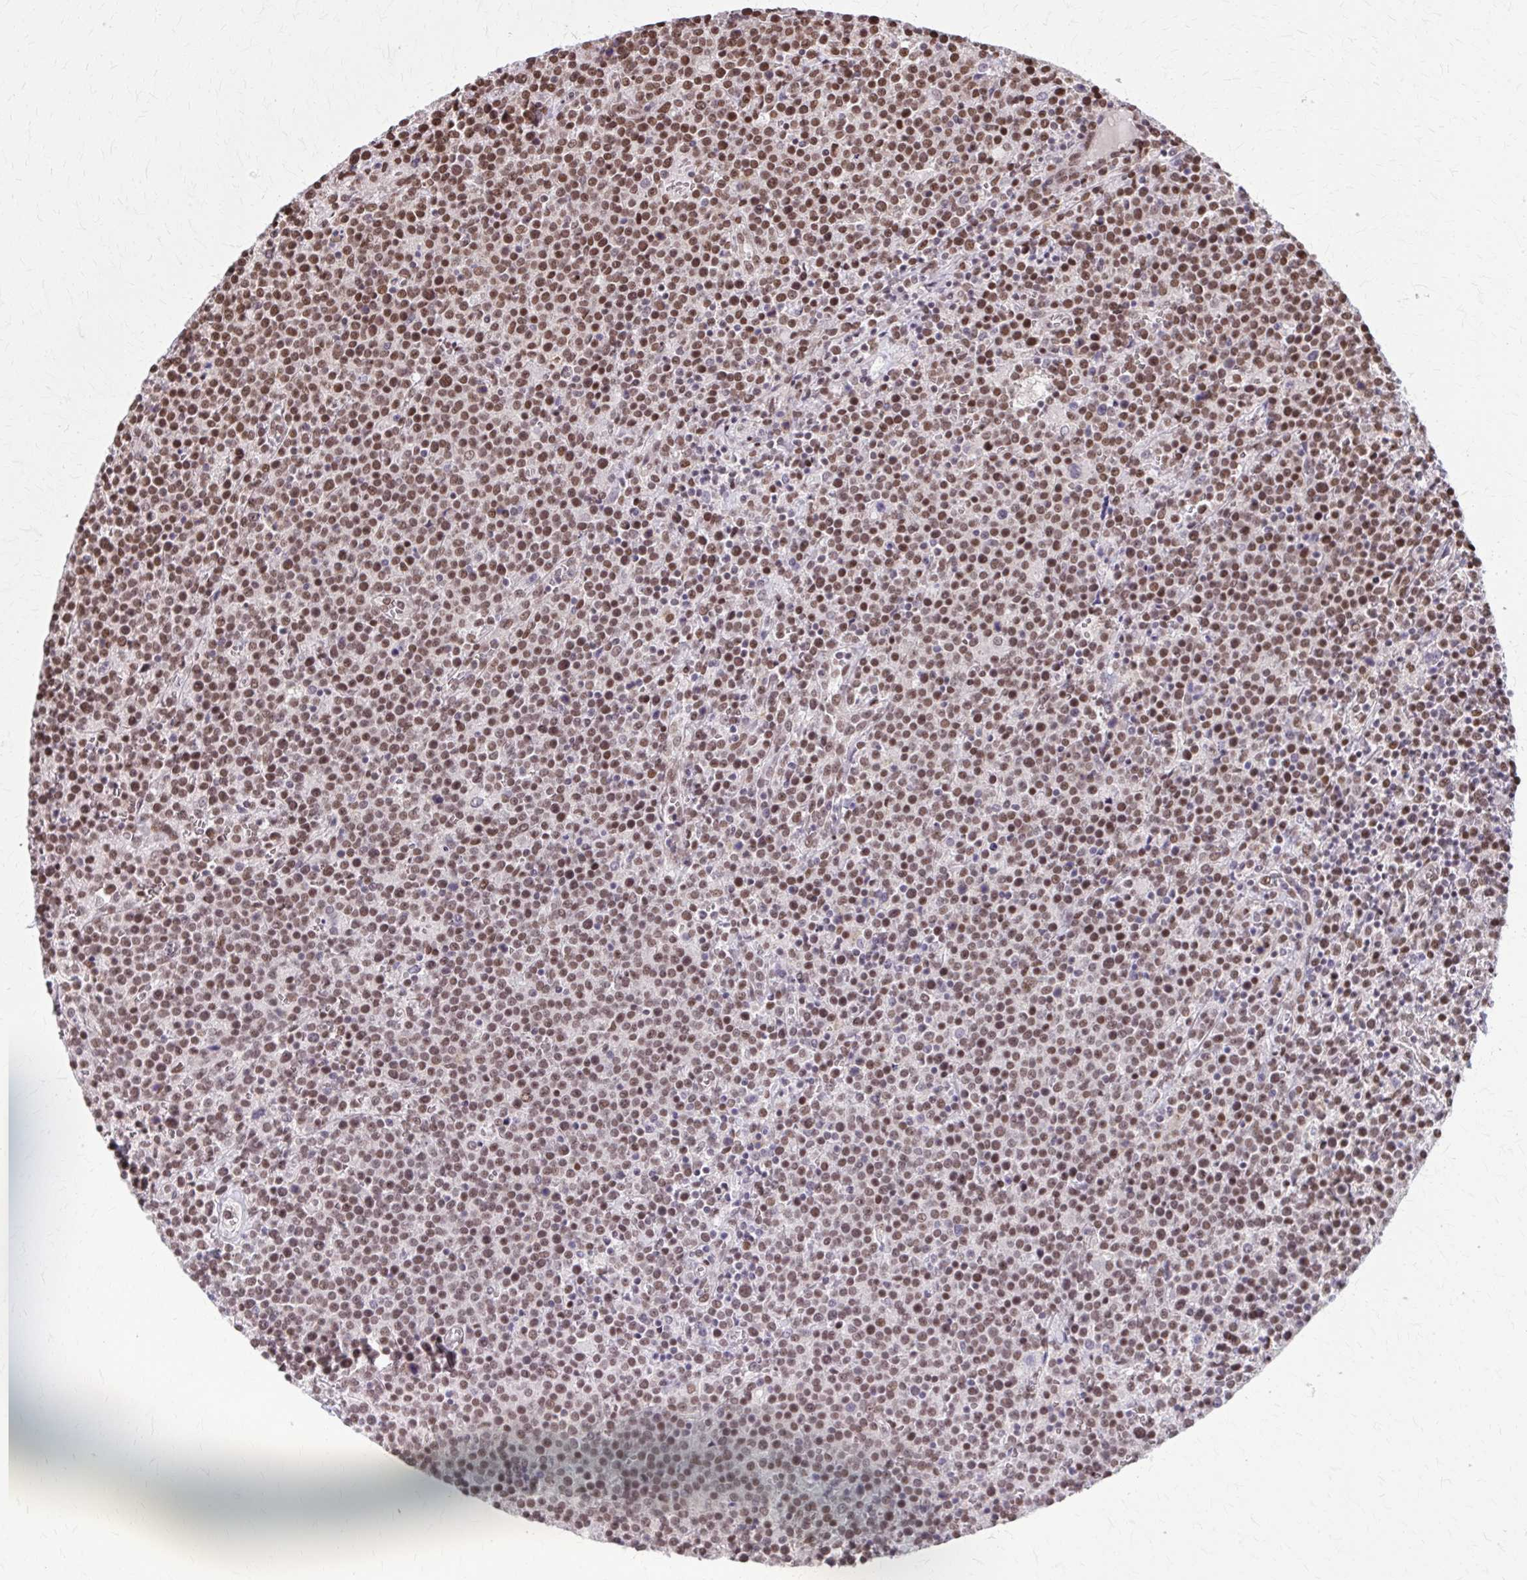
{"staining": {"intensity": "moderate", "quantity": ">75%", "location": "nuclear"}, "tissue": "lymphoma", "cell_type": "Tumor cells", "image_type": "cancer", "snomed": [{"axis": "morphology", "description": "Malignant lymphoma, non-Hodgkin's type, High grade"}, {"axis": "topography", "description": "Lymph node"}], "caption": "Human lymphoma stained with a protein marker displays moderate staining in tumor cells.", "gene": "TTF1", "patient": {"sex": "male", "age": 61}}